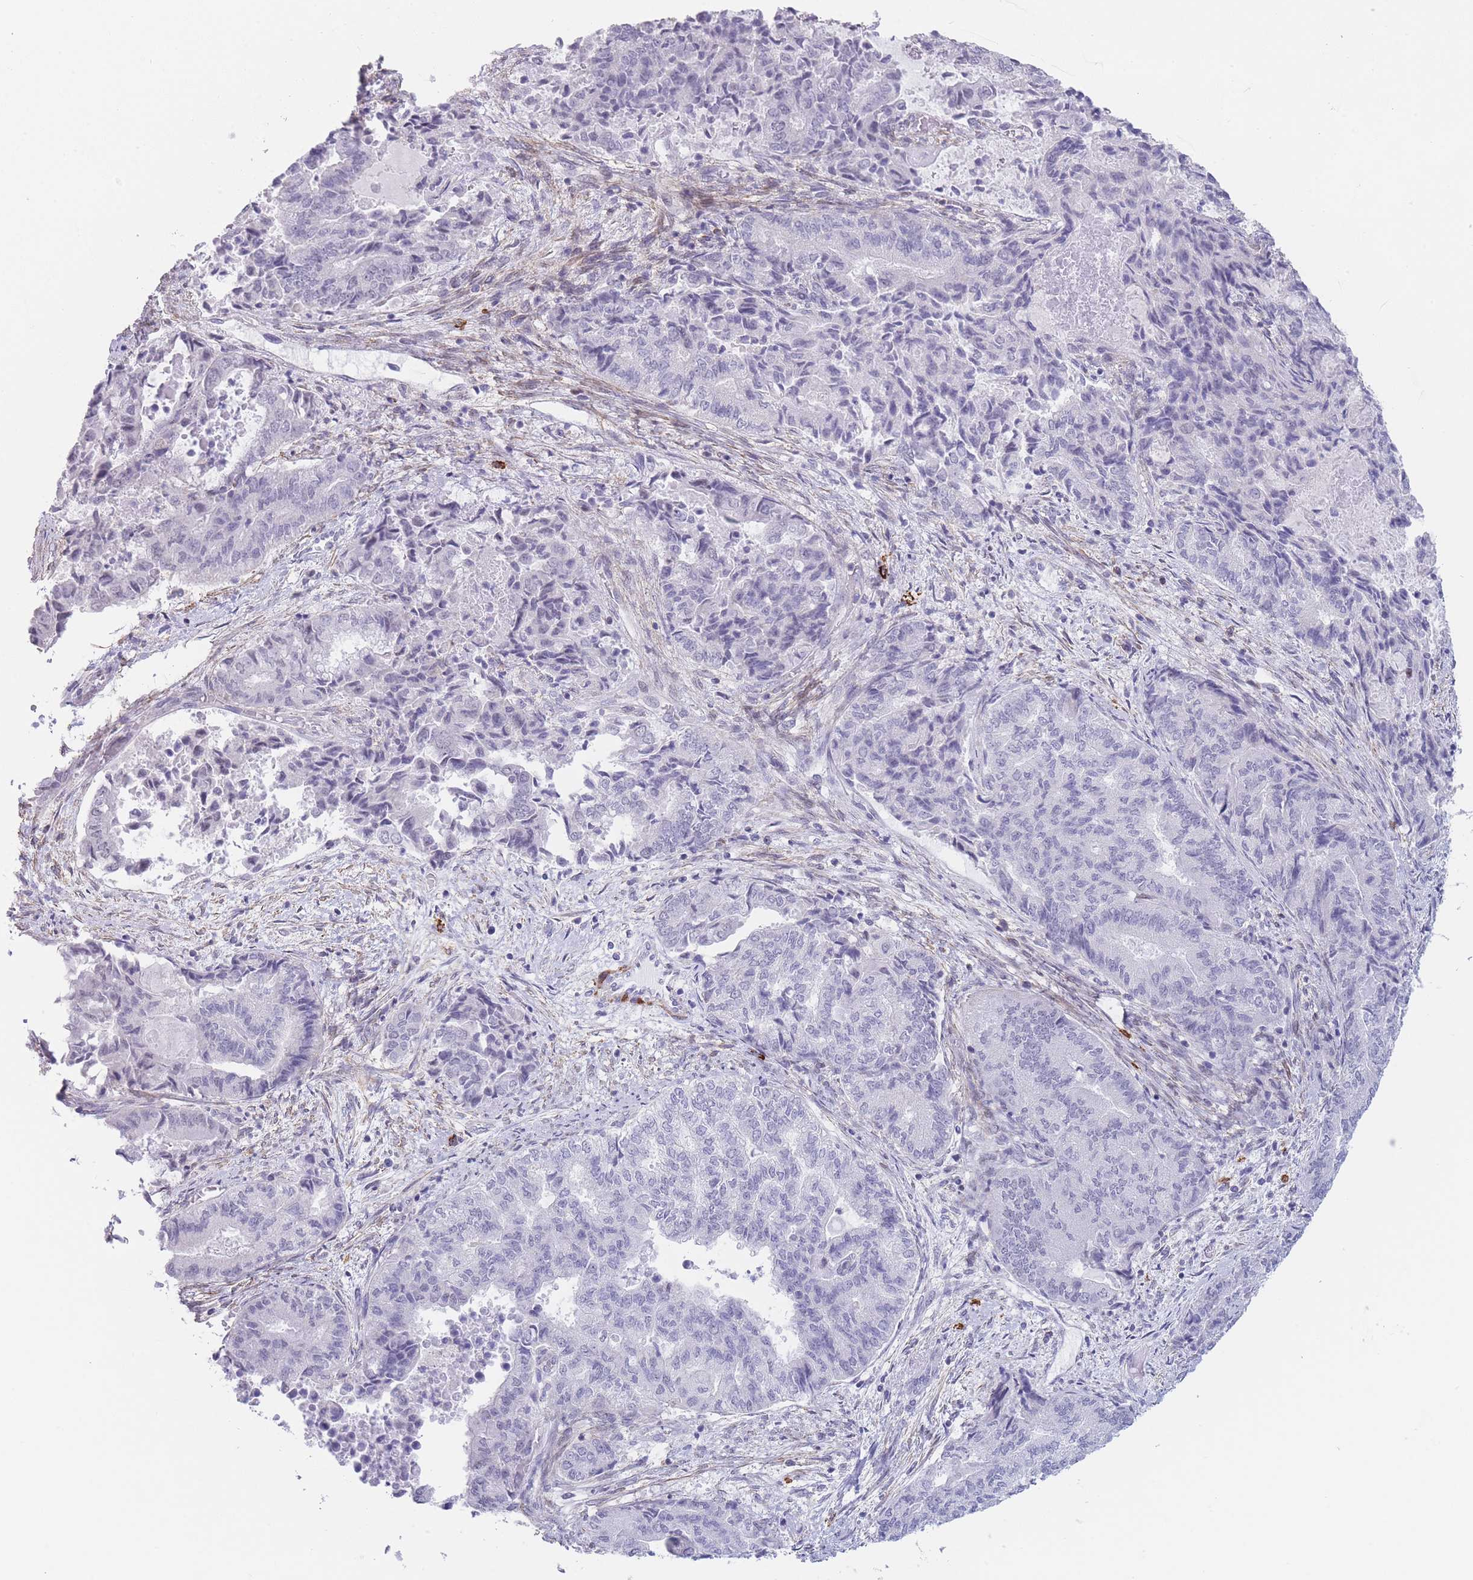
{"staining": {"intensity": "negative", "quantity": "none", "location": "none"}, "tissue": "endometrial cancer", "cell_type": "Tumor cells", "image_type": "cancer", "snomed": [{"axis": "morphology", "description": "Adenocarcinoma, NOS"}, {"axis": "topography", "description": "Endometrium"}], "caption": "Tumor cells show no significant positivity in endometrial adenocarcinoma. Nuclei are stained in blue.", "gene": "ASAP3", "patient": {"sex": "female", "age": 80}}